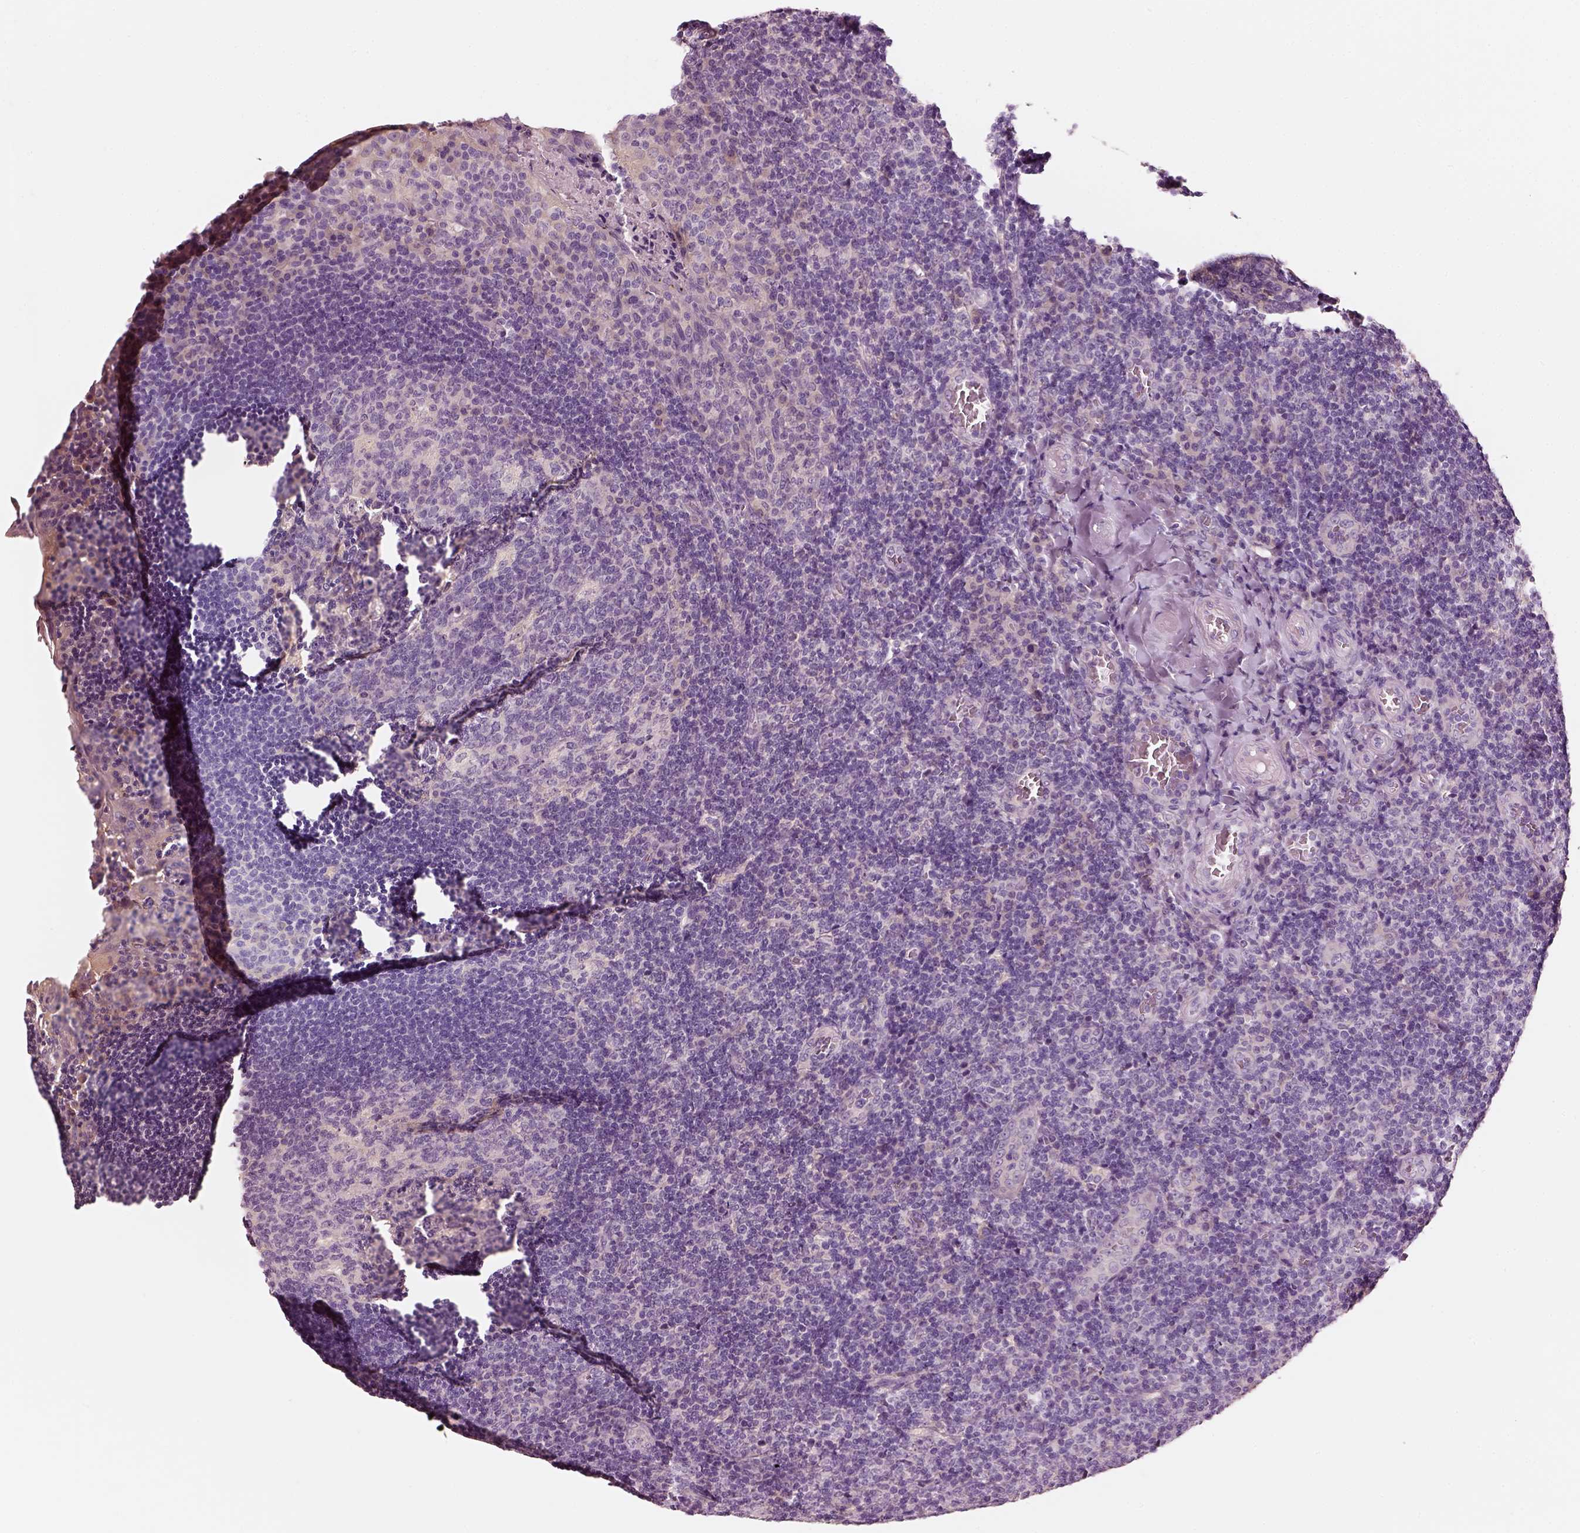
{"staining": {"intensity": "negative", "quantity": "none", "location": "none"}, "tissue": "tonsil", "cell_type": "Germinal center cells", "image_type": "normal", "snomed": [{"axis": "morphology", "description": "Normal tissue, NOS"}, {"axis": "topography", "description": "Tonsil"}], "caption": "This micrograph is of unremarkable tonsil stained with immunohistochemistry to label a protein in brown with the nuclei are counter-stained blue. There is no expression in germinal center cells. (DAB IHC with hematoxylin counter stain).", "gene": "ELSPBP1", "patient": {"sex": "male", "age": 17}}